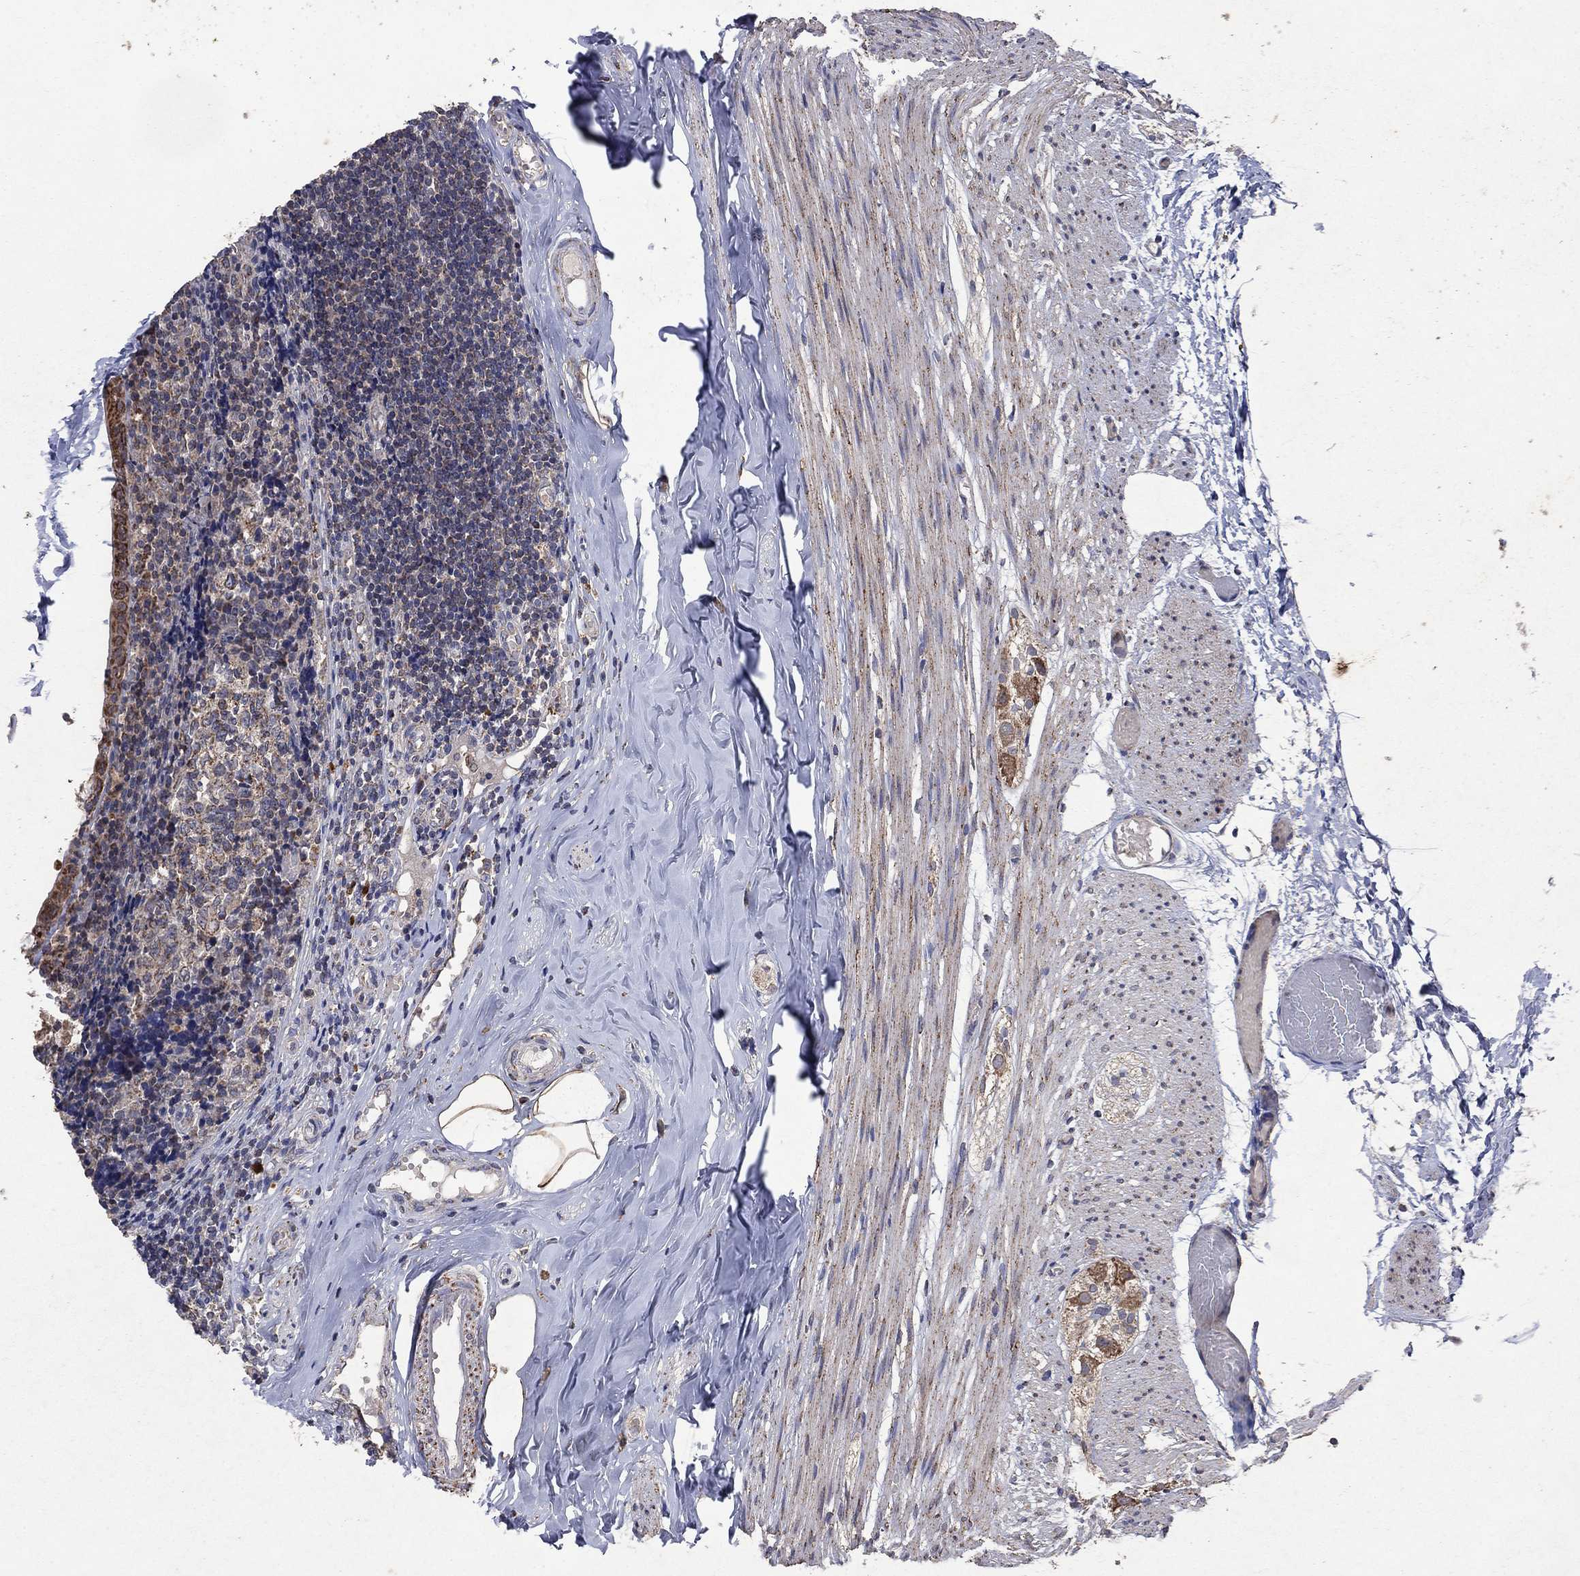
{"staining": {"intensity": "strong", "quantity": ">75%", "location": "cytoplasmic/membranous"}, "tissue": "appendix", "cell_type": "Glandular cells", "image_type": "normal", "snomed": [{"axis": "morphology", "description": "Normal tissue, NOS"}, {"axis": "topography", "description": "Appendix"}], "caption": "Immunohistochemistry (IHC) micrograph of benign appendix: appendix stained using IHC displays high levels of strong protein expression localized specifically in the cytoplasmic/membranous of glandular cells, appearing as a cytoplasmic/membranous brown color.", "gene": "DPH1", "patient": {"sex": "female", "age": 23}}